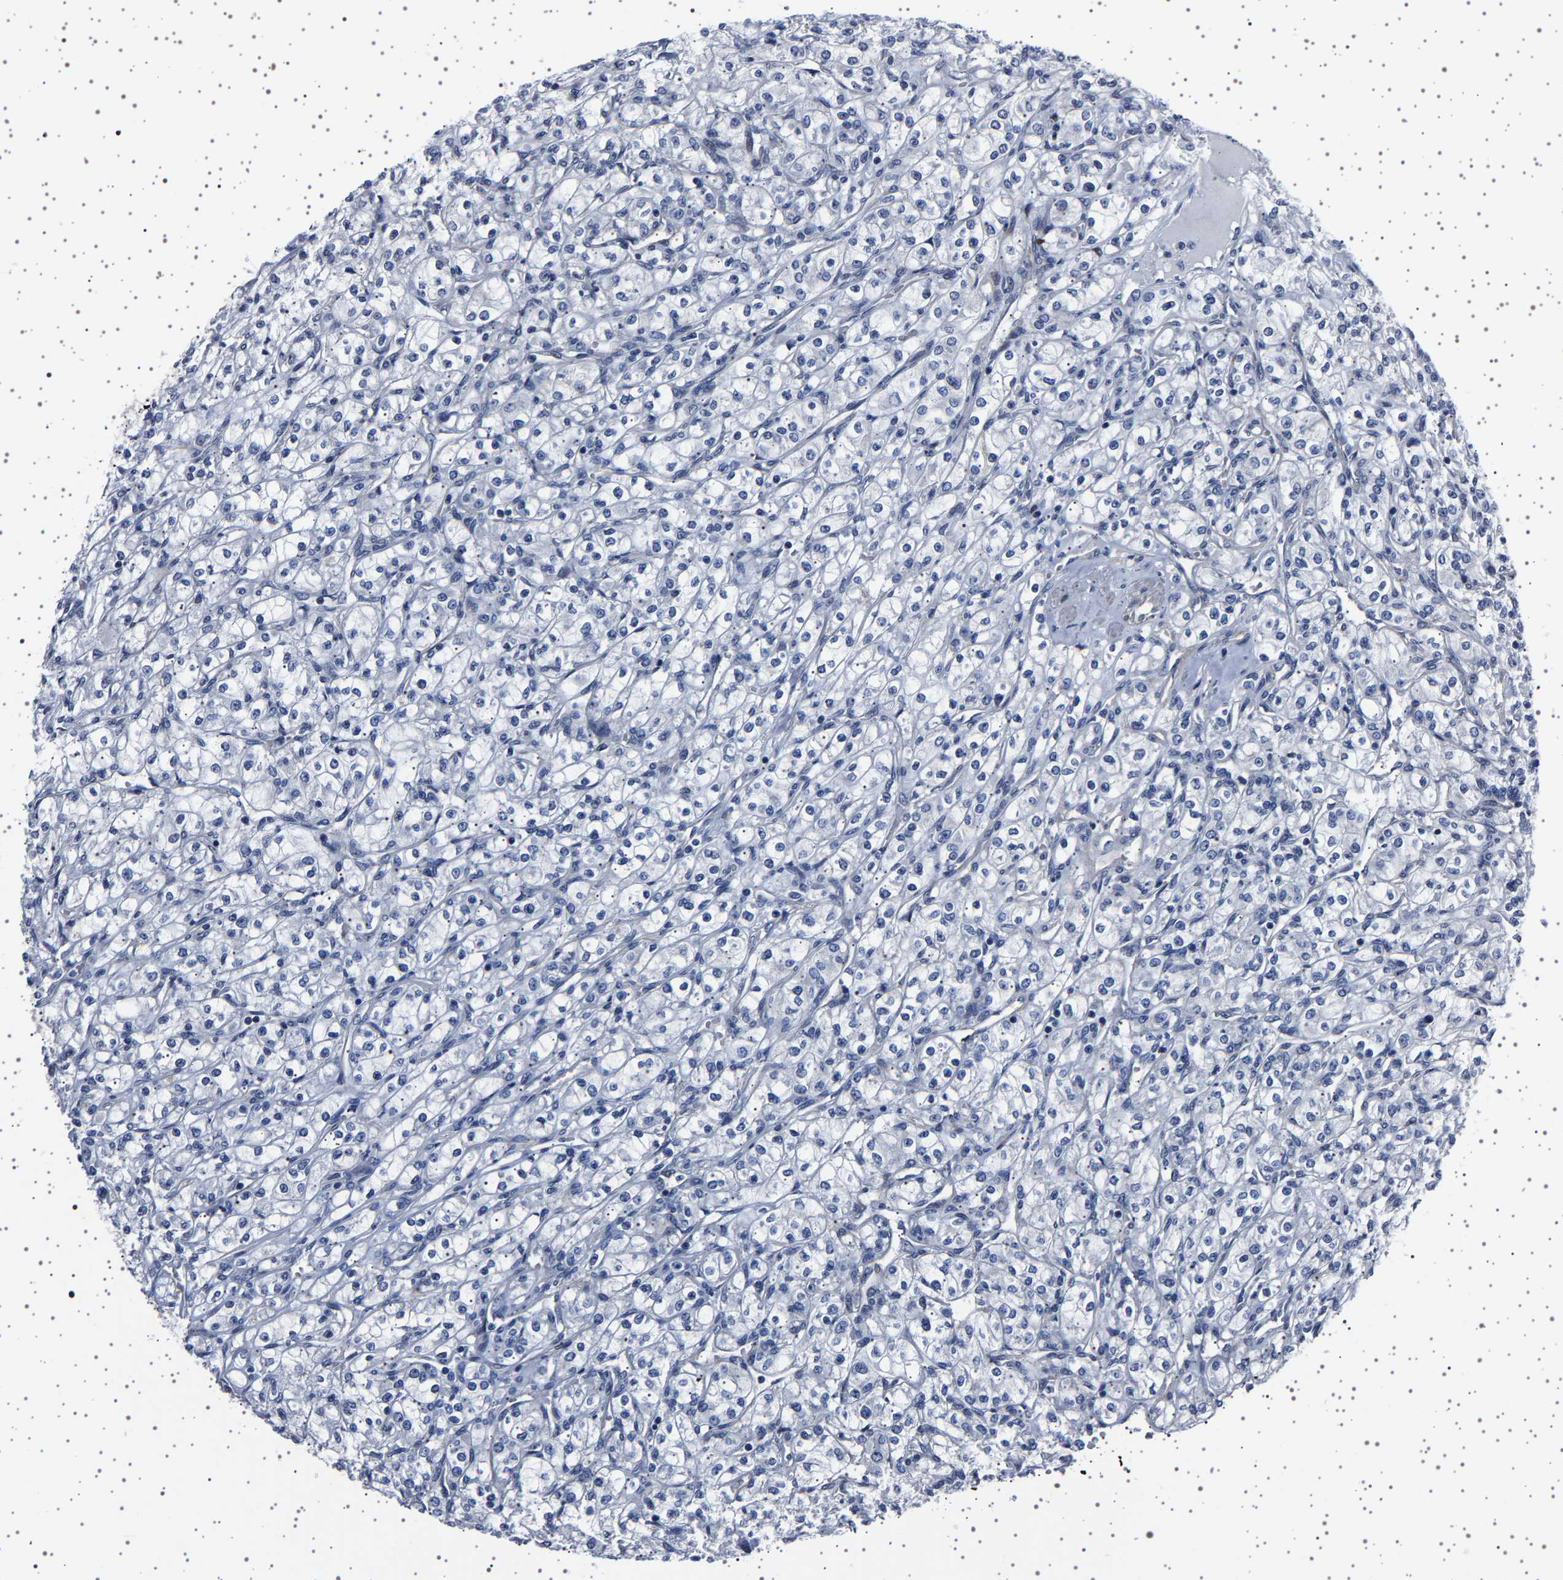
{"staining": {"intensity": "negative", "quantity": "none", "location": "none"}, "tissue": "renal cancer", "cell_type": "Tumor cells", "image_type": "cancer", "snomed": [{"axis": "morphology", "description": "Adenocarcinoma, NOS"}, {"axis": "topography", "description": "Kidney"}], "caption": "IHC histopathology image of adenocarcinoma (renal) stained for a protein (brown), which demonstrates no staining in tumor cells.", "gene": "PAK5", "patient": {"sex": "male", "age": 77}}